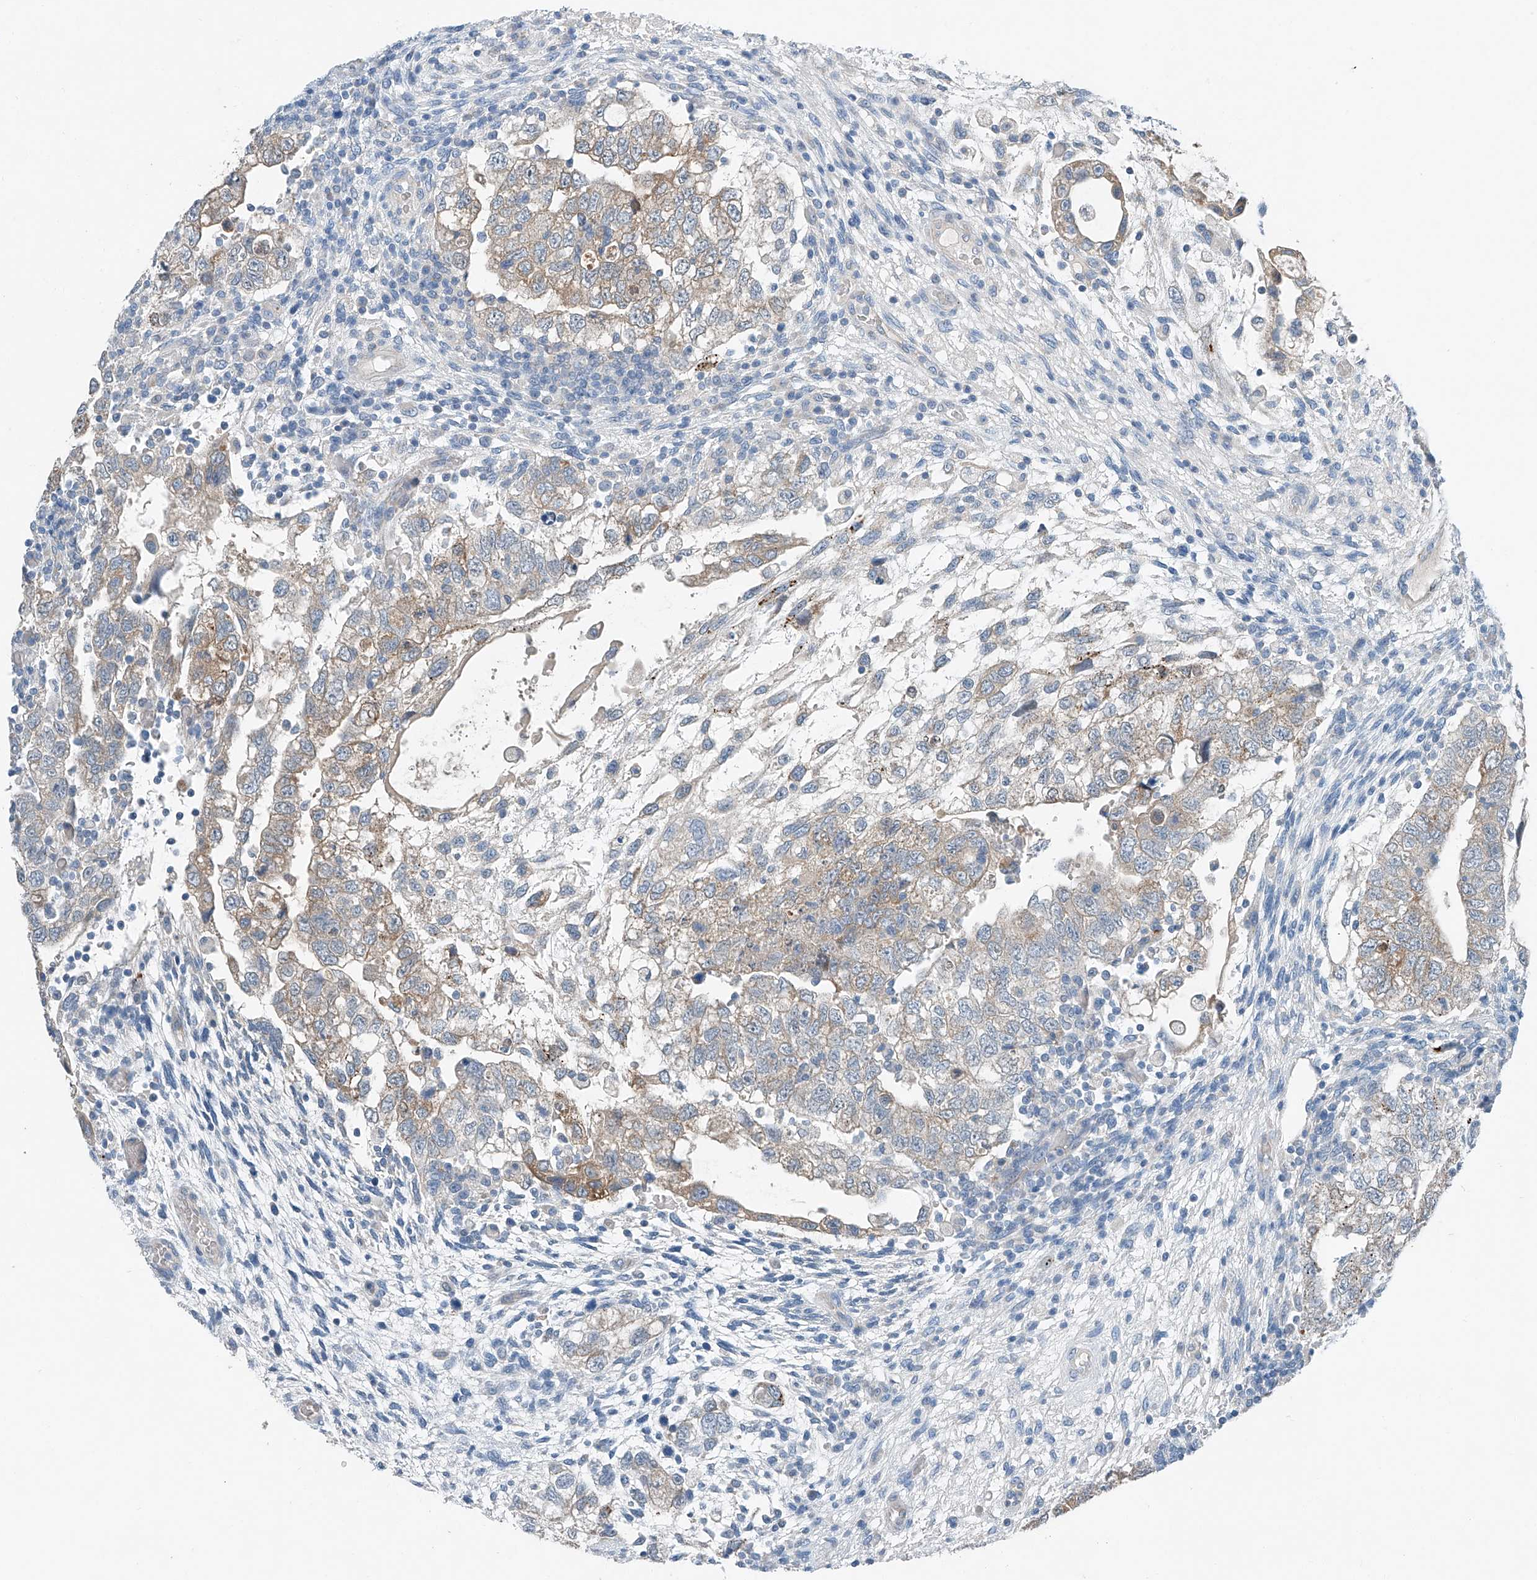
{"staining": {"intensity": "weak", "quantity": ">75%", "location": "cytoplasmic/membranous"}, "tissue": "testis cancer", "cell_type": "Tumor cells", "image_type": "cancer", "snomed": [{"axis": "morphology", "description": "Carcinoma, Embryonal, NOS"}, {"axis": "topography", "description": "Testis"}], "caption": "Testis embryonal carcinoma was stained to show a protein in brown. There is low levels of weak cytoplasmic/membranous positivity in about >75% of tumor cells.", "gene": "MDGA1", "patient": {"sex": "male", "age": 37}}